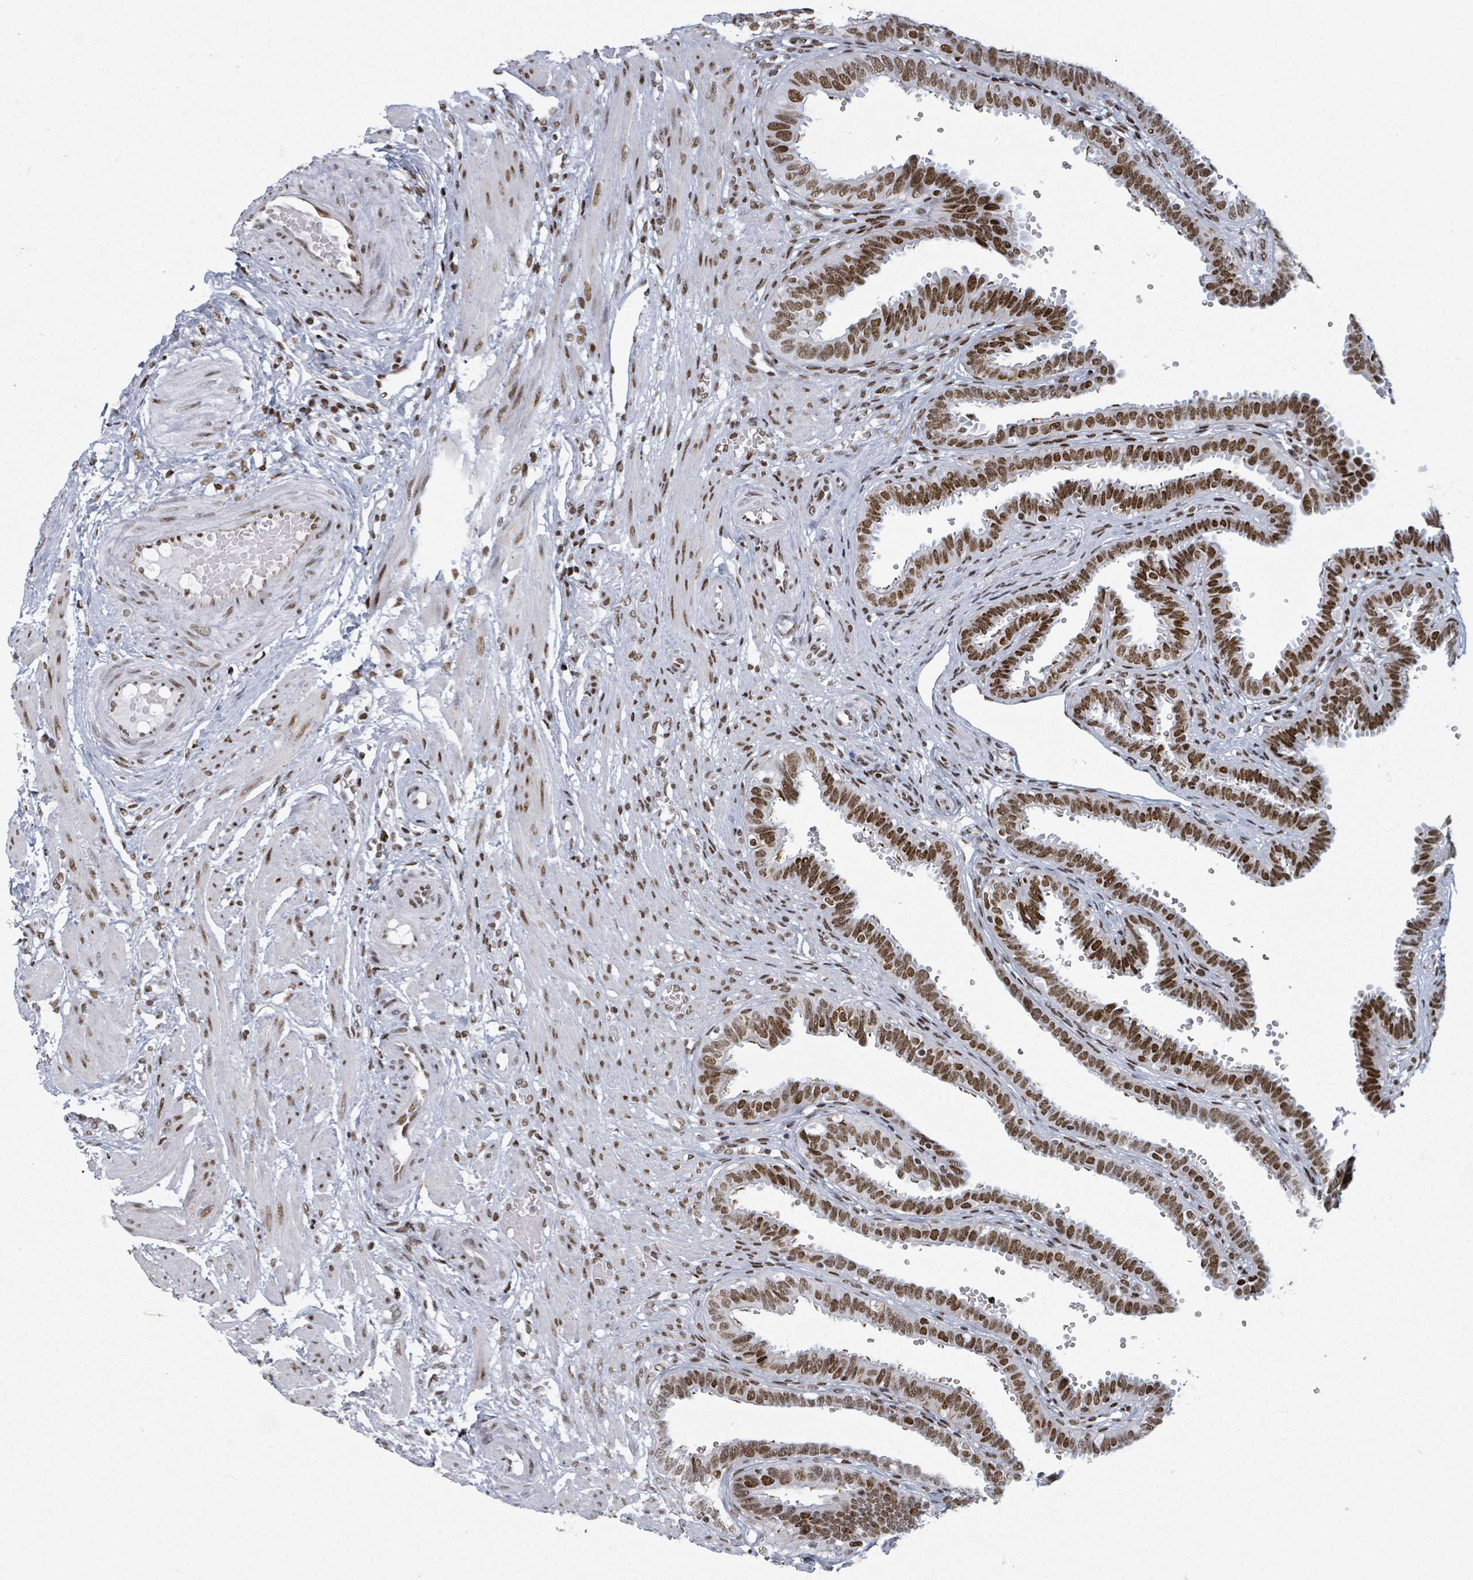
{"staining": {"intensity": "strong", "quantity": ">75%", "location": "nuclear"}, "tissue": "fallopian tube", "cell_type": "Glandular cells", "image_type": "normal", "snomed": [{"axis": "morphology", "description": "Normal tissue, NOS"}, {"axis": "topography", "description": "Fallopian tube"}], "caption": "Fallopian tube stained for a protein demonstrates strong nuclear positivity in glandular cells.", "gene": "DHX16", "patient": {"sex": "female", "age": 37}}